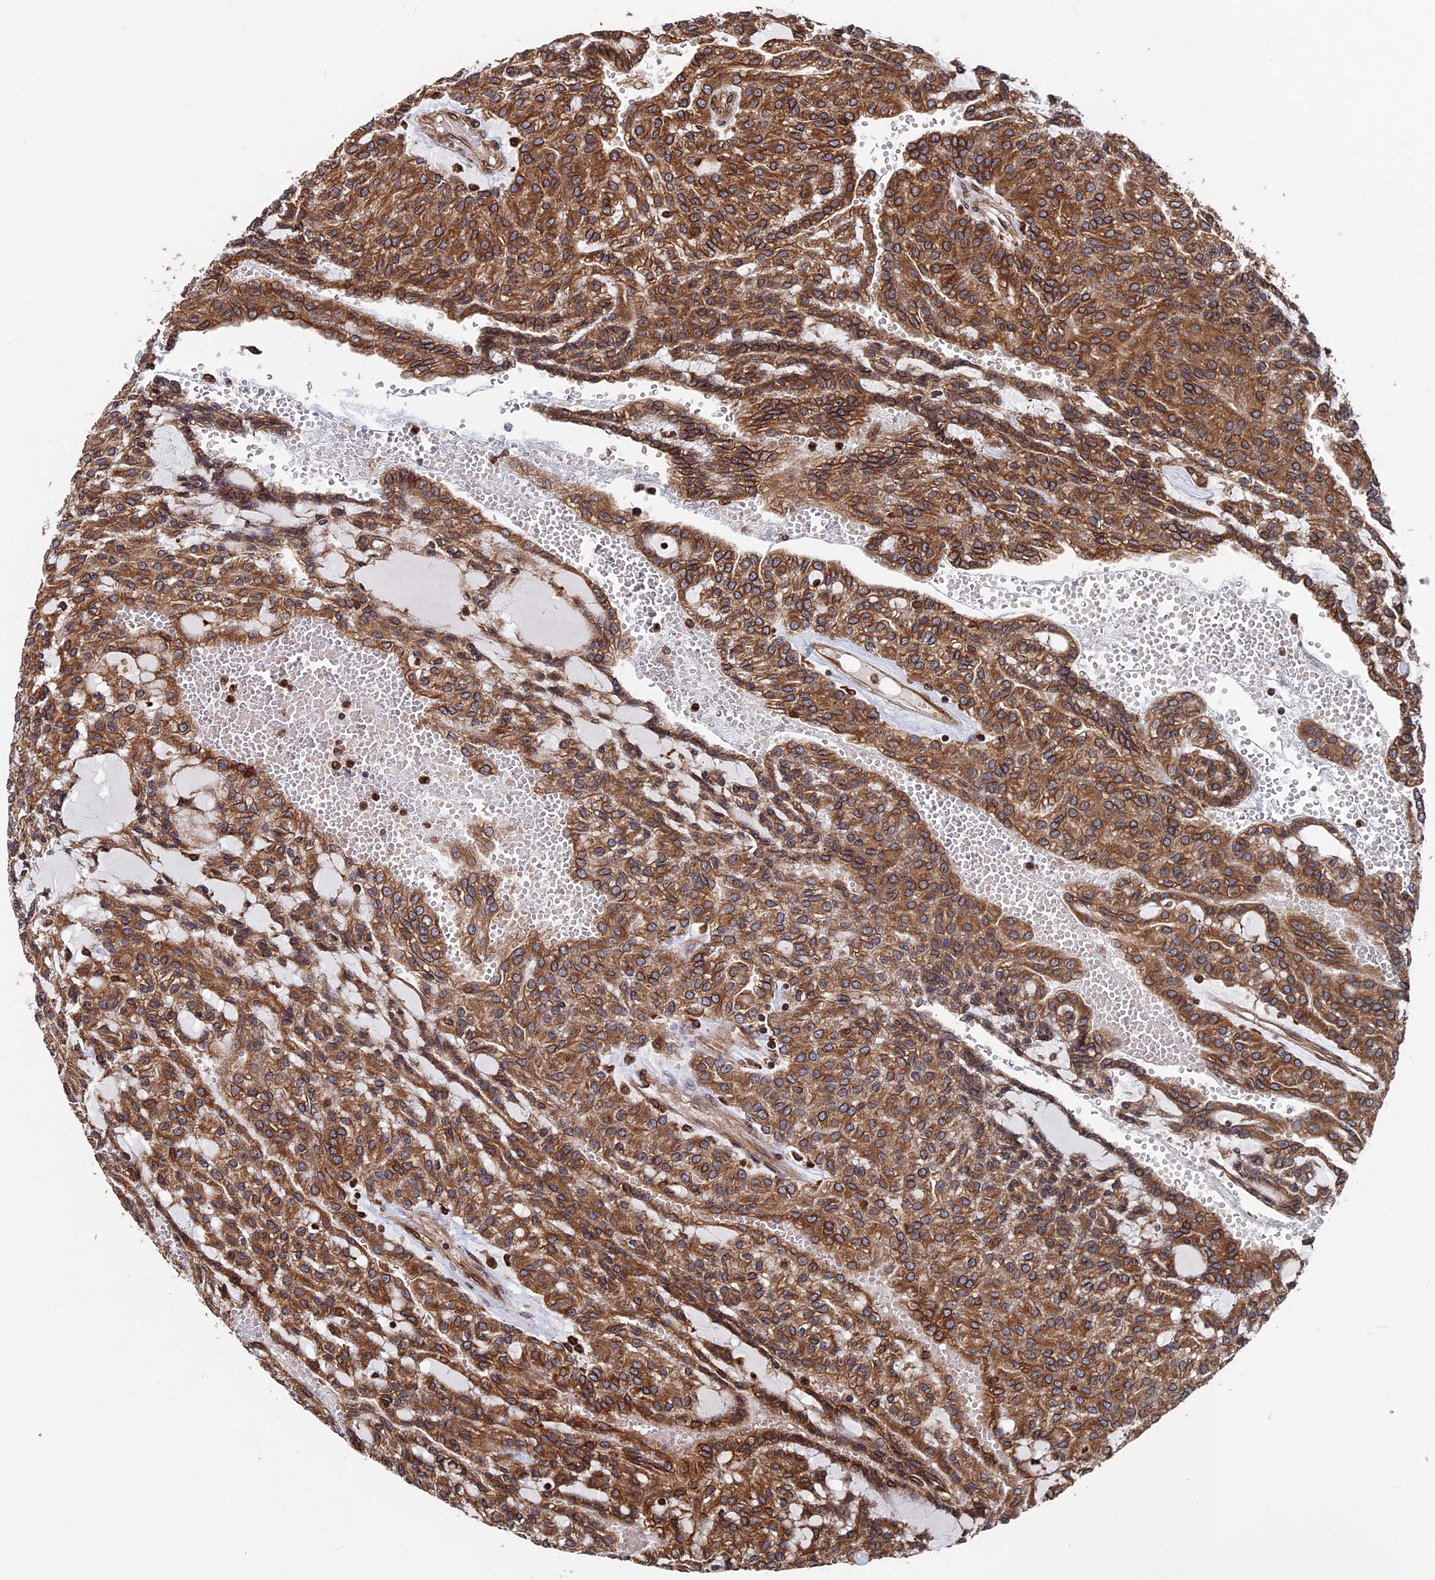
{"staining": {"intensity": "strong", "quantity": ">75%", "location": "cytoplasmic/membranous"}, "tissue": "renal cancer", "cell_type": "Tumor cells", "image_type": "cancer", "snomed": [{"axis": "morphology", "description": "Adenocarcinoma, NOS"}, {"axis": "topography", "description": "Kidney"}], "caption": "Immunohistochemistry staining of adenocarcinoma (renal), which demonstrates high levels of strong cytoplasmic/membranous positivity in approximately >75% of tumor cells indicating strong cytoplasmic/membranous protein expression. The staining was performed using DAB (brown) for protein detection and nuclei were counterstained in hematoxylin (blue).", "gene": "RPUSD1", "patient": {"sex": "male", "age": 63}}